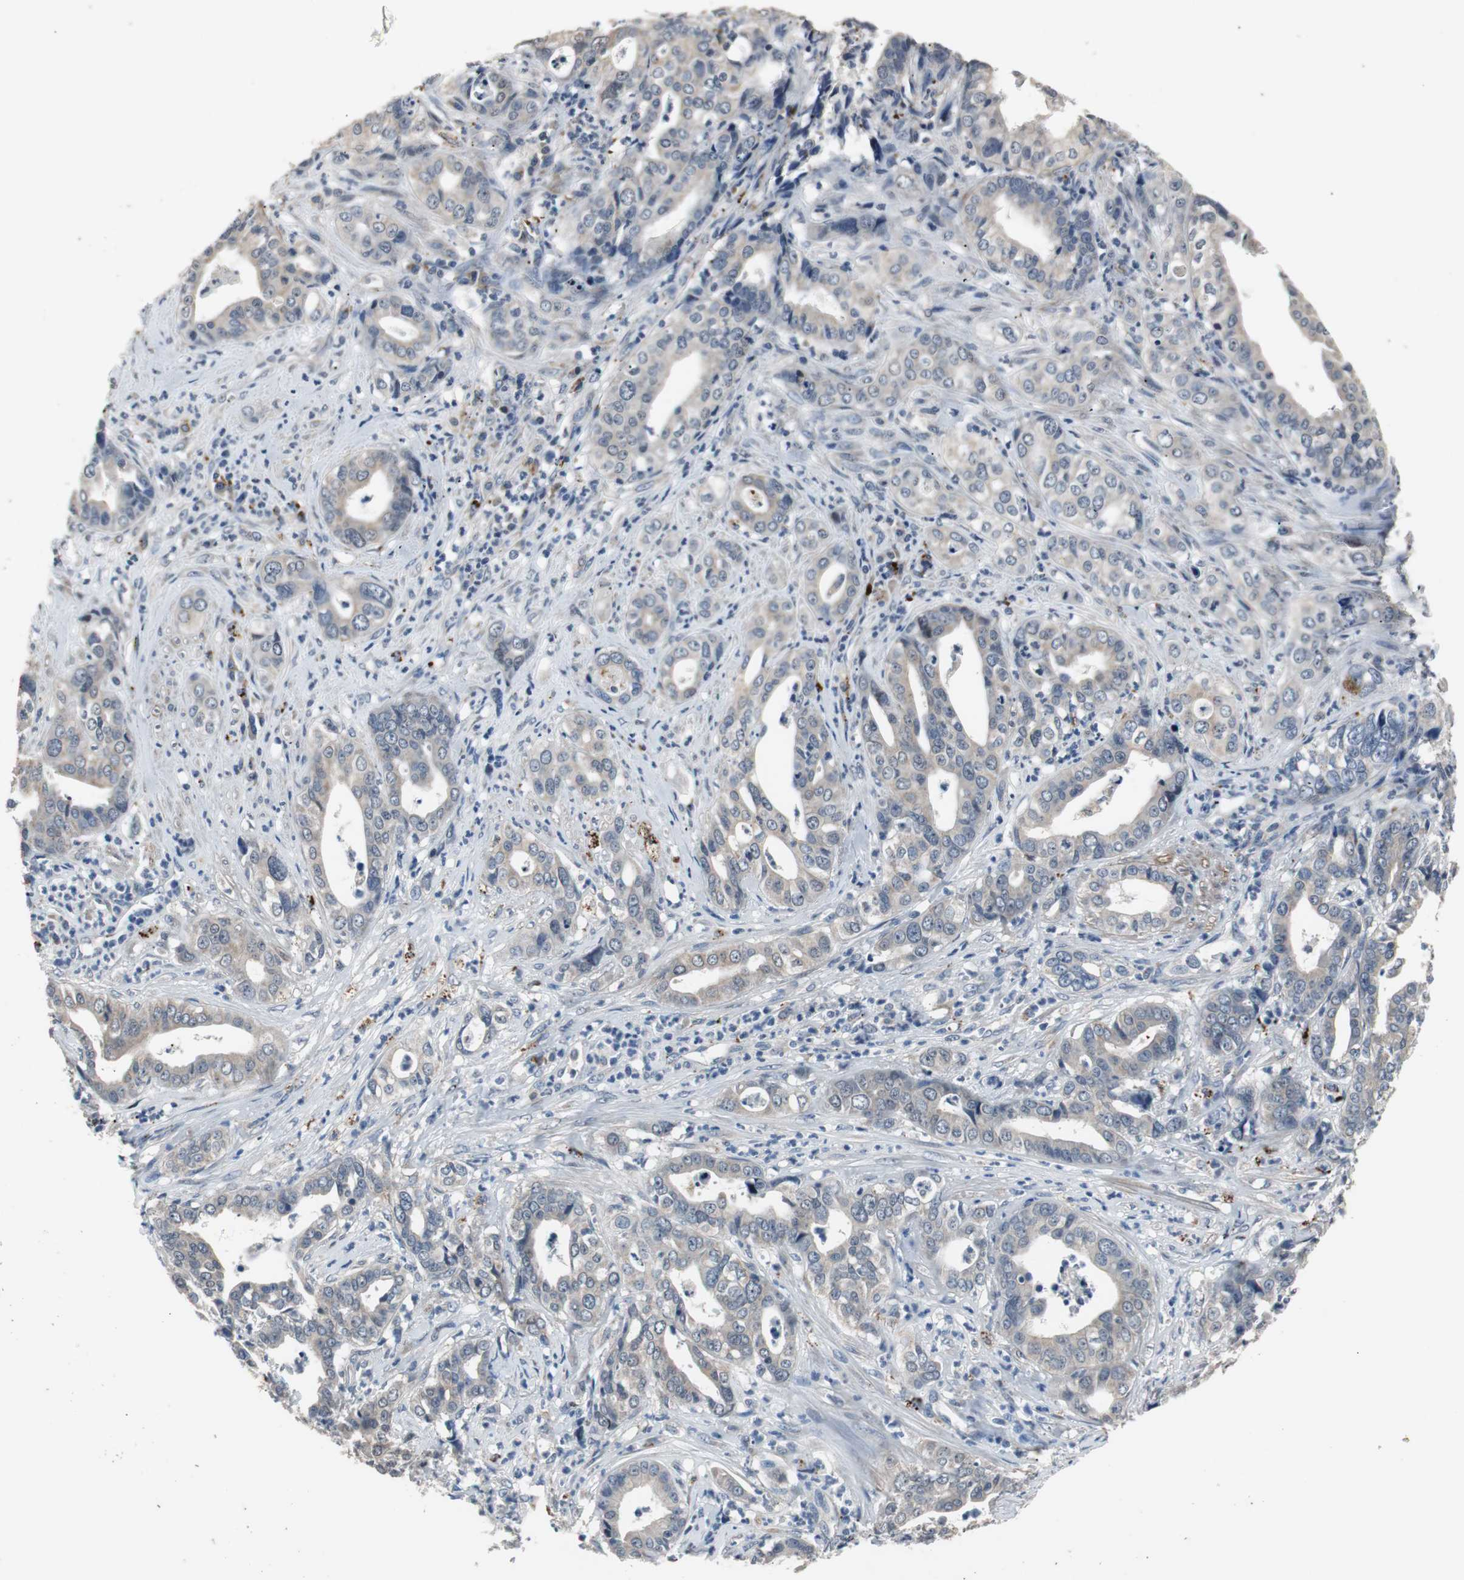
{"staining": {"intensity": "weak", "quantity": "<25%", "location": "cytoplasmic/membranous"}, "tissue": "liver cancer", "cell_type": "Tumor cells", "image_type": "cancer", "snomed": [{"axis": "morphology", "description": "Cholangiocarcinoma"}, {"axis": "topography", "description": "Liver"}], "caption": "IHC photomicrograph of neoplastic tissue: liver cancer (cholangiocarcinoma) stained with DAB displays no significant protein expression in tumor cells. Nuclei are stained in blue.", "gene": "PCYT1B", "patient": {"sex": "female", "age": 61}}